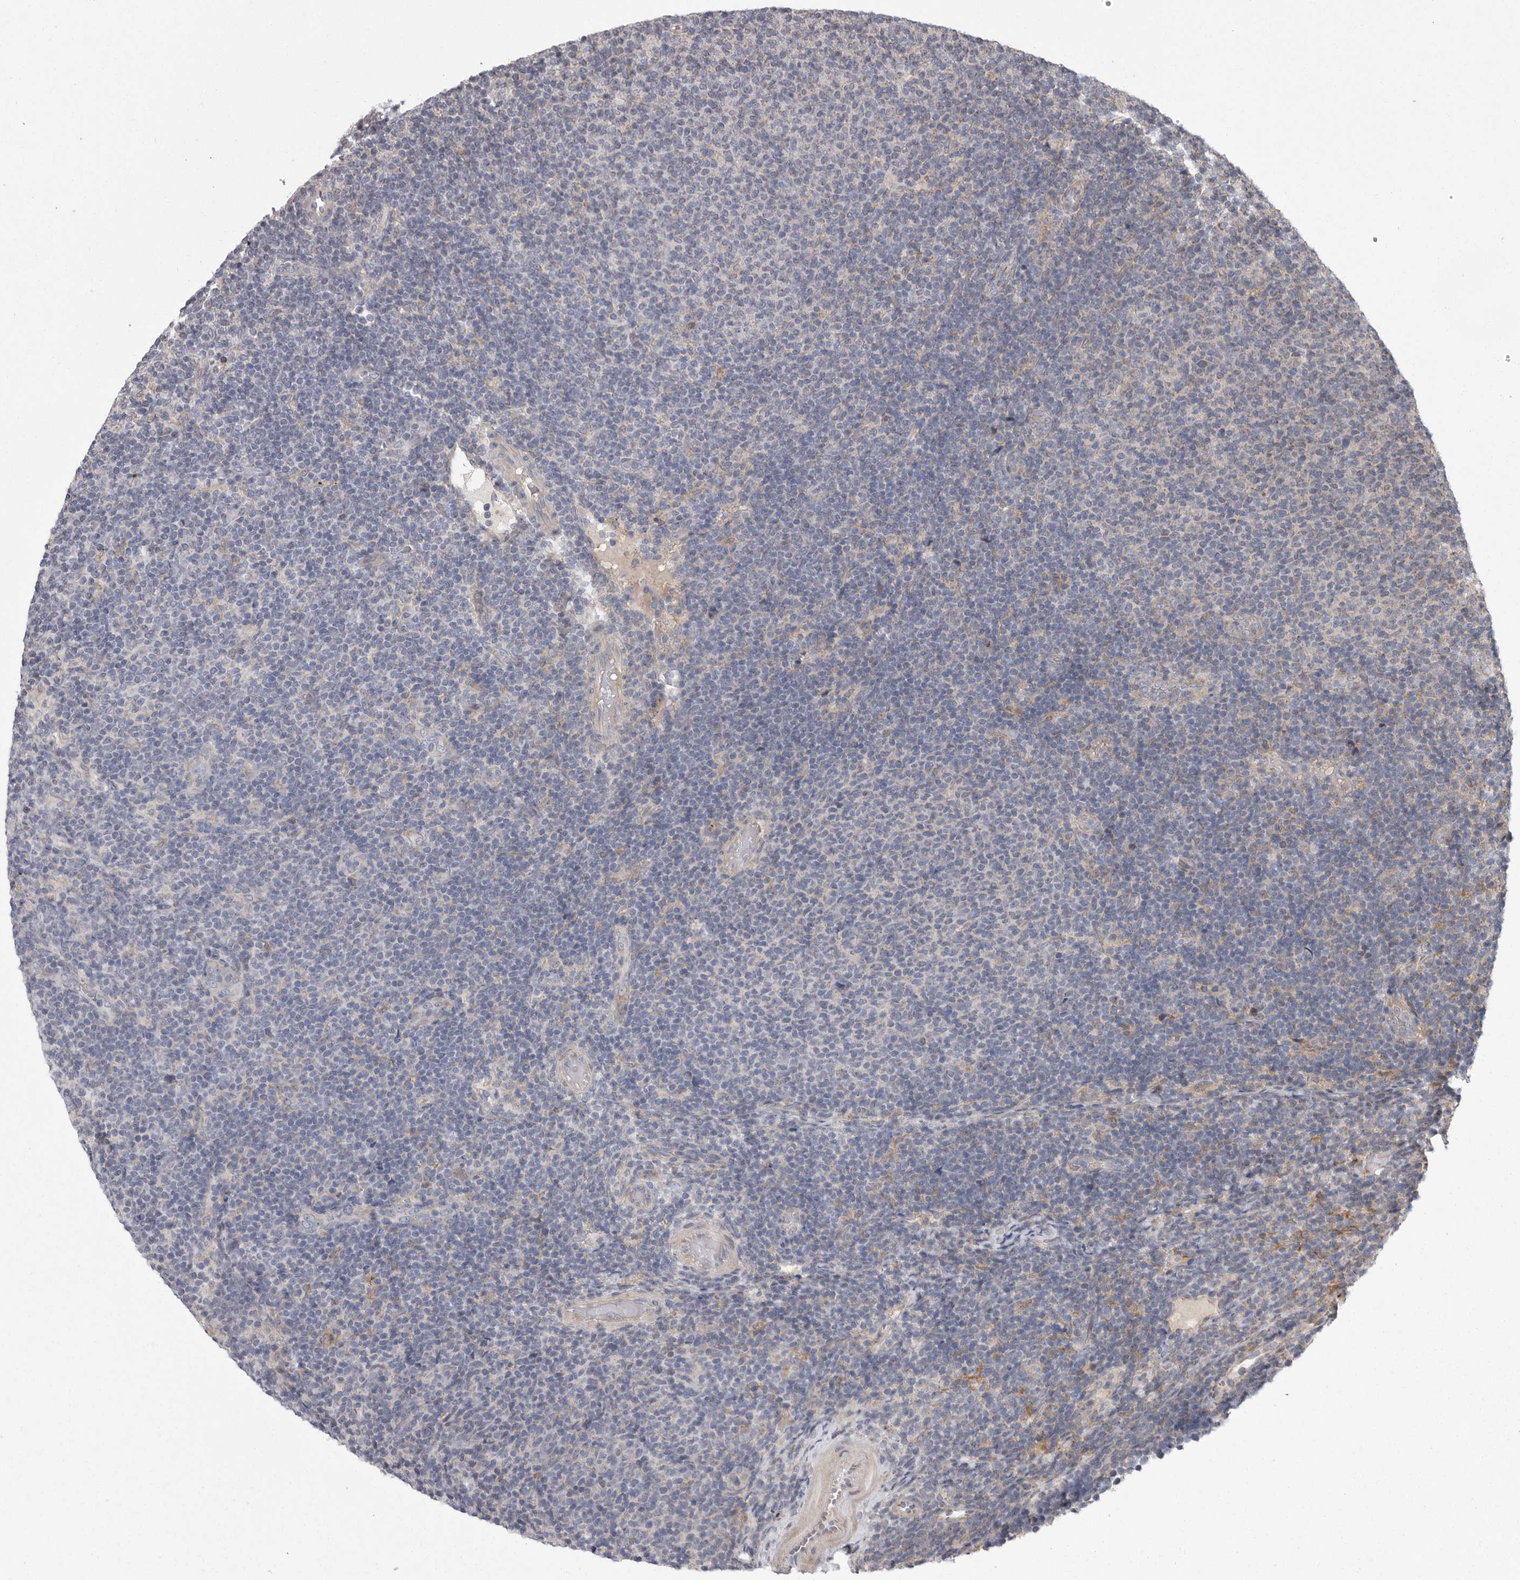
{"staining": {"intensity": "negative", "quantity": "none", "location": "none"}, "tissue": "lymphoma", "cell_type": "Tumor cells", "image_type": "cancer", "snomed": [{"axis": "morphology", "description": "Malignant lymphoma, non-Hodgkin's type, Low grade"}, {"axis": "topography", "description": "Lymph node"}], "caption": "An immunohistochemistry micrograph of lymphoma is shown. There is no staining in tumor cells of lymphoma.", "gene": "CRP", "patient": {"sex": "male", "age": 66}}